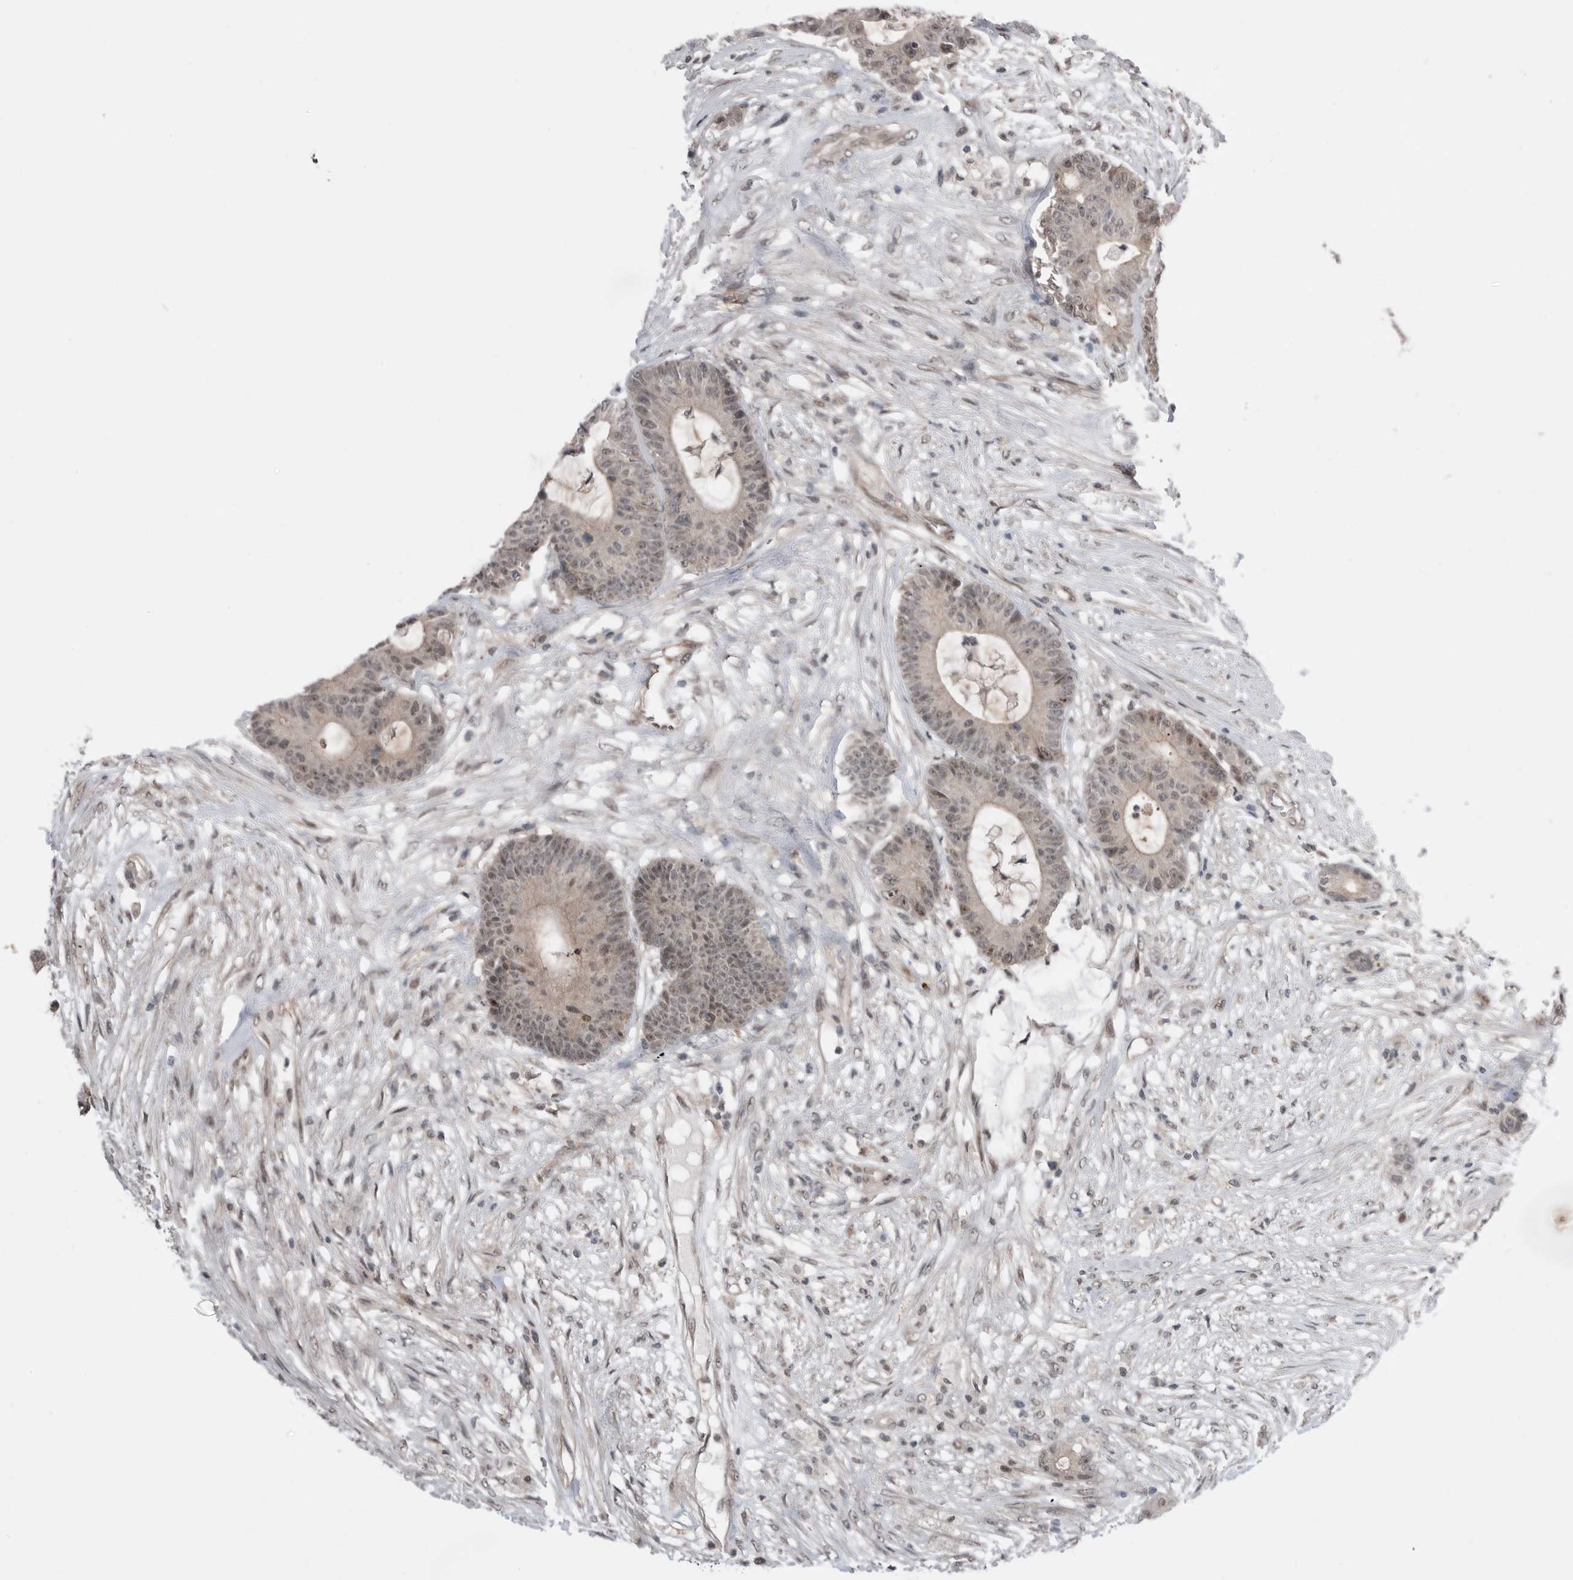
{"staining": {"intensity": "weak", "quantity": "<25%", "location": "nuclear"}, "tissue": "colorectal cancer", "cell_type": "Tumor cells", "image_type": "cancer", "snomed": [{"axis": "morphology", "description": "Adenocarcinoma, NOS"}, {"axis": "topography", "description": "Colon"}], "caption": "DAB (3,3'-diaminobenzidine) immunohistochemical staining of human colorectal cancer (adenocarcinoma) displays no significant staining in tumor cells. Nuclei are stained in blue.", "gene": "NTAQ1", "patient": {"sex": "female", "age": 84}}